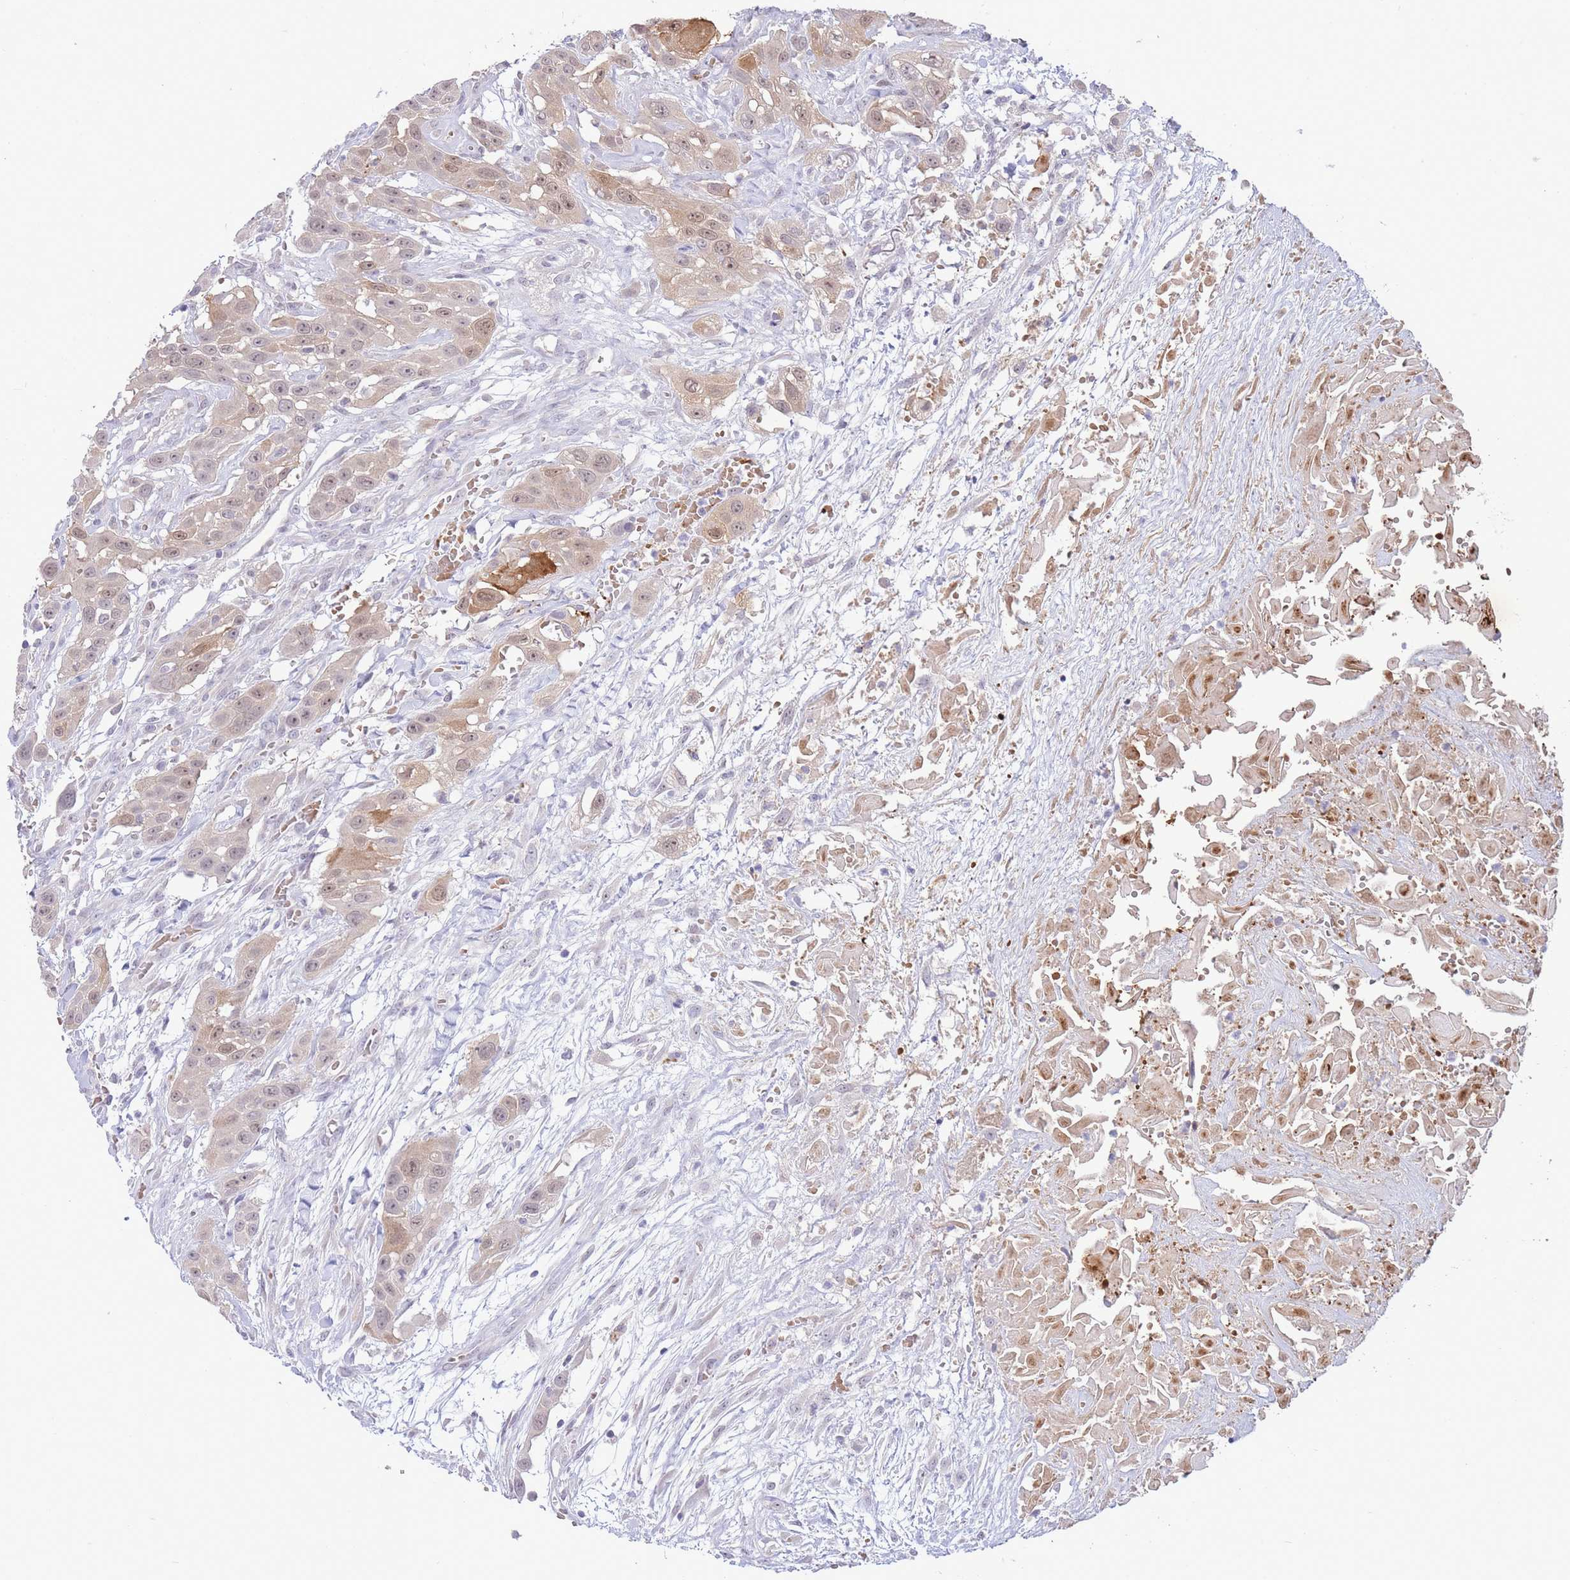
{"staining": {"intensity": "moderate", "quantity": "25%-75%", "location": "cytoplasmic/membranous,nuclear"}, "tissue": "head and neck cancer", "cell_type": "Tumor cells", "image_type": "cancer", "snomed": [{"axis": "morphology", "description": "Squamous cell carcinoma, NOS"}, {"axis": "topography", "description": "Head-Neck"}], "caption": "Moderate cytoplasmic/membranous and nuclear protein positivity is identified in approximately 25%-75% of tumor cells in squamous cell carcinoma (head and neck). (Brightfield microscopy of DAB IHC at high magnification).", "gene": "FBXO46", "patient": {"sex": "male", "age": 81}}